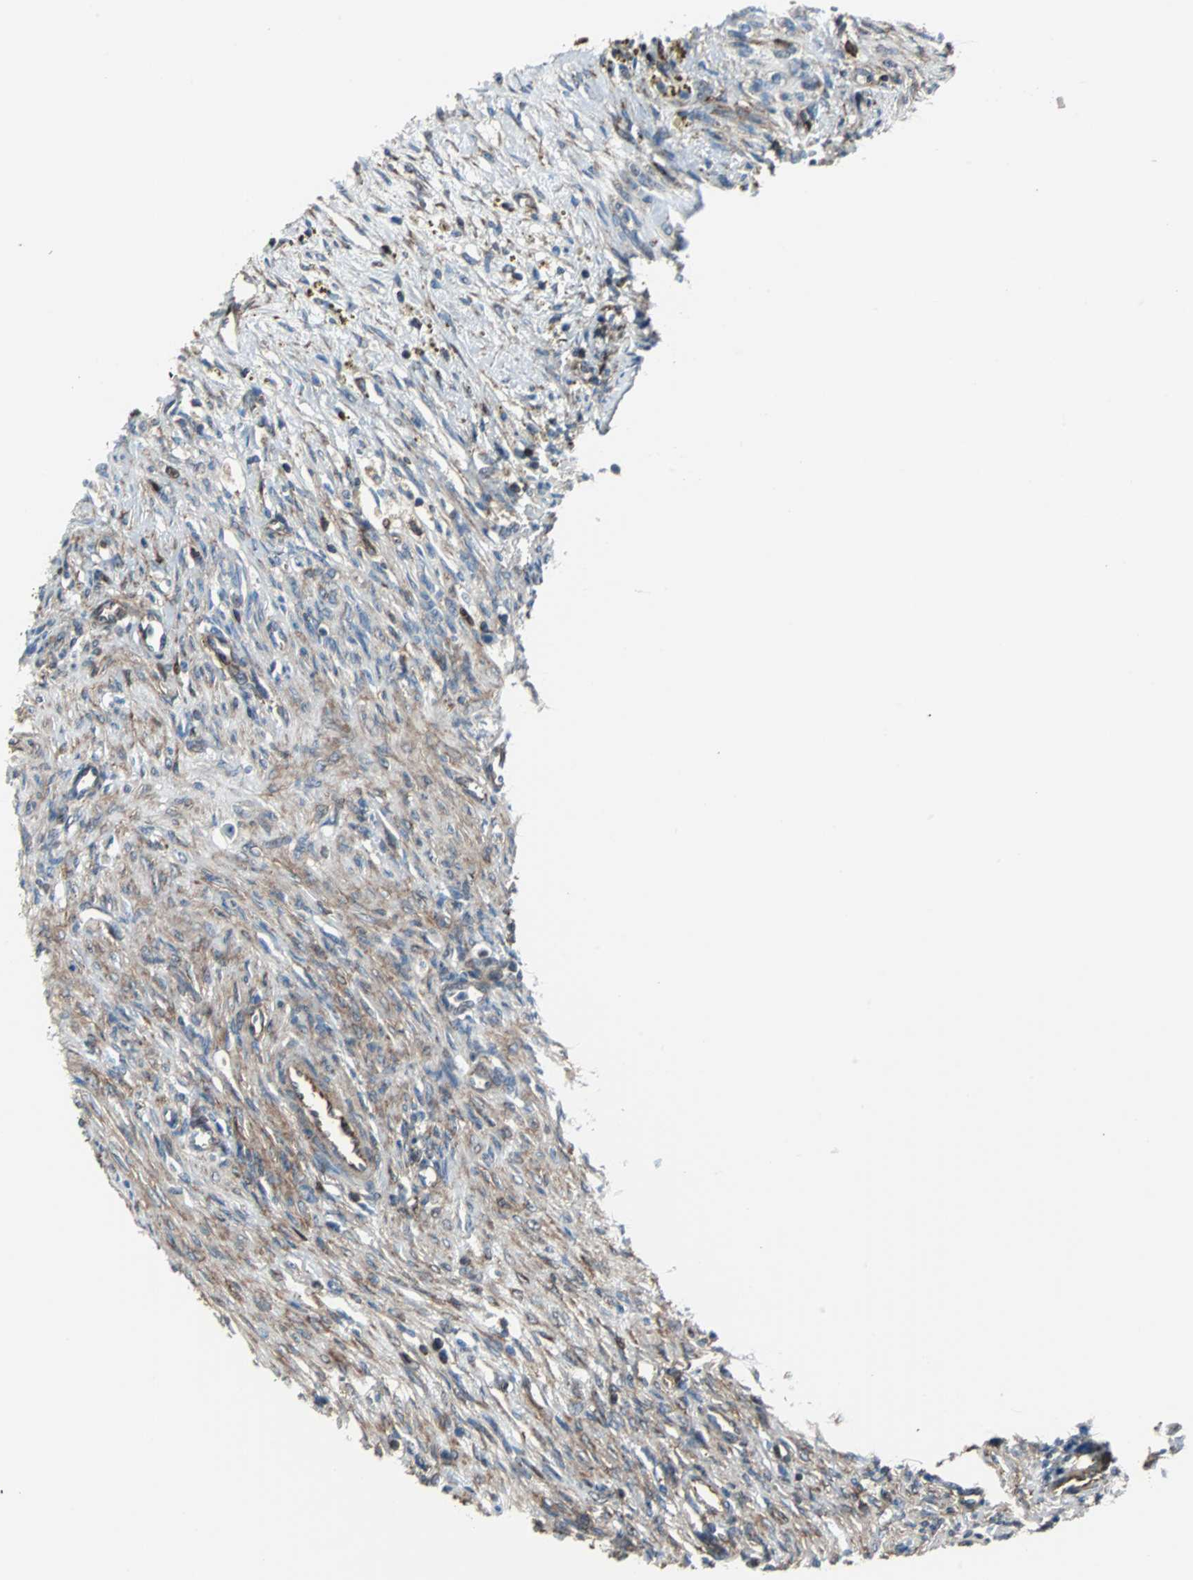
{"staining": {"intensity": "moderate", "quantity": ">75%", "location": "cytoplasmic/membranous"}, "tissue": "ovary", "cell_type": "Ovarian stroma cells", "image_type": "normal", "snomed": [{"axis": "morphology", "description": "Normal tissue, NOS"}, {"axis": "topography", "description": "Ovary"}], "caption": "Protein staining of unremarkable ovary demonstrates moderate cytoplasmic/membranous staining in about >75% of ovarian stroma cells. (DAB IHC with brightfield microscopy, high magnification).", "gene": "RELA", "patient": {"sex": "female", "age": 33}}